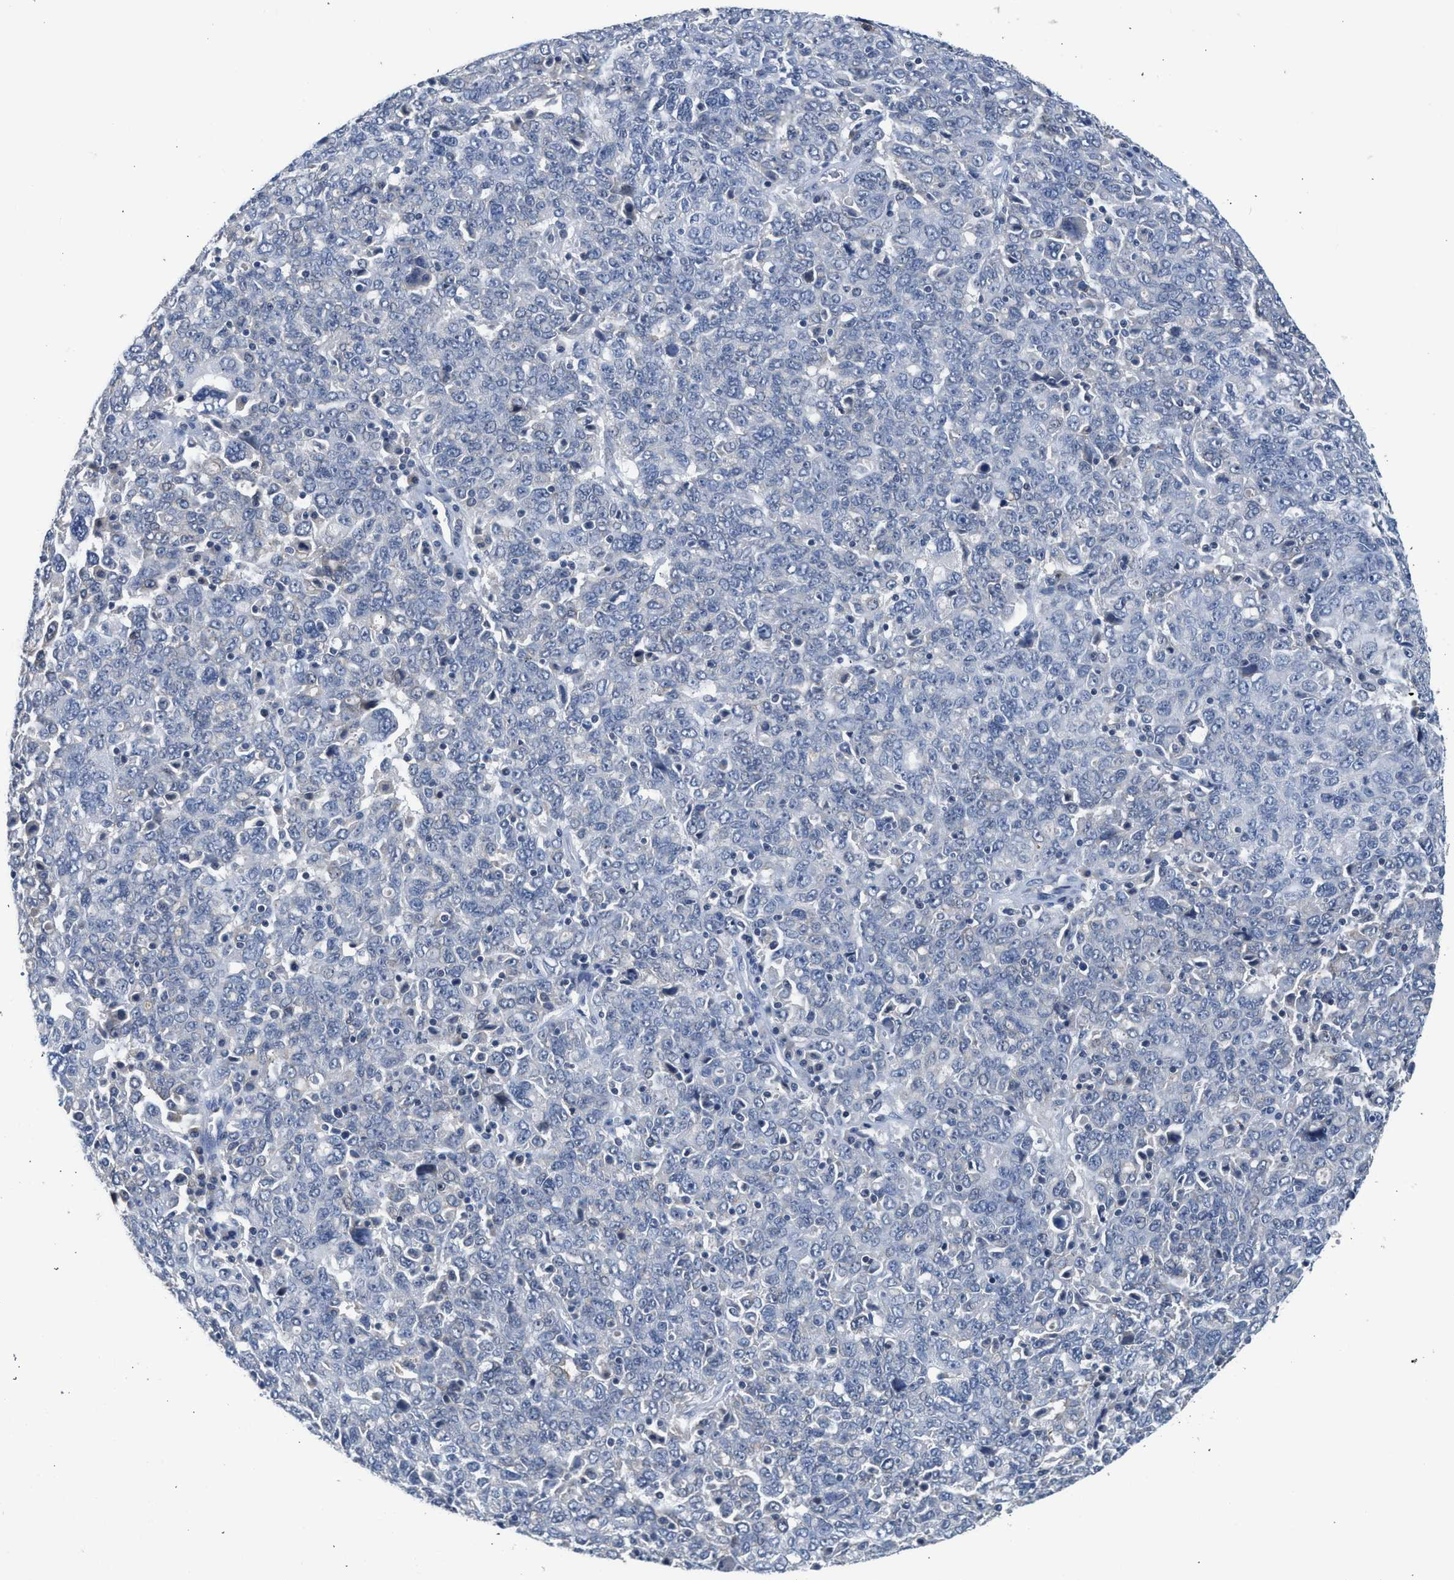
{"staining": {"intensity": "negative", "quantity": "none", "location": "none"}, "tissue": "ovarian cancer", "cell_type": "Tumor cells", "image_type": "cancer", "snomed": [{"axis": "morphology", "description": "Carcinoma, endometroid"}, {"axis": "topography", "description": "Ovary"}], "caption": "Tumor cells are negative for brown protein staining in ovarian cancer (endometroid carcinoma).", "gene": "CSF3R", "patient": {"sex": "female", "age": 62}}